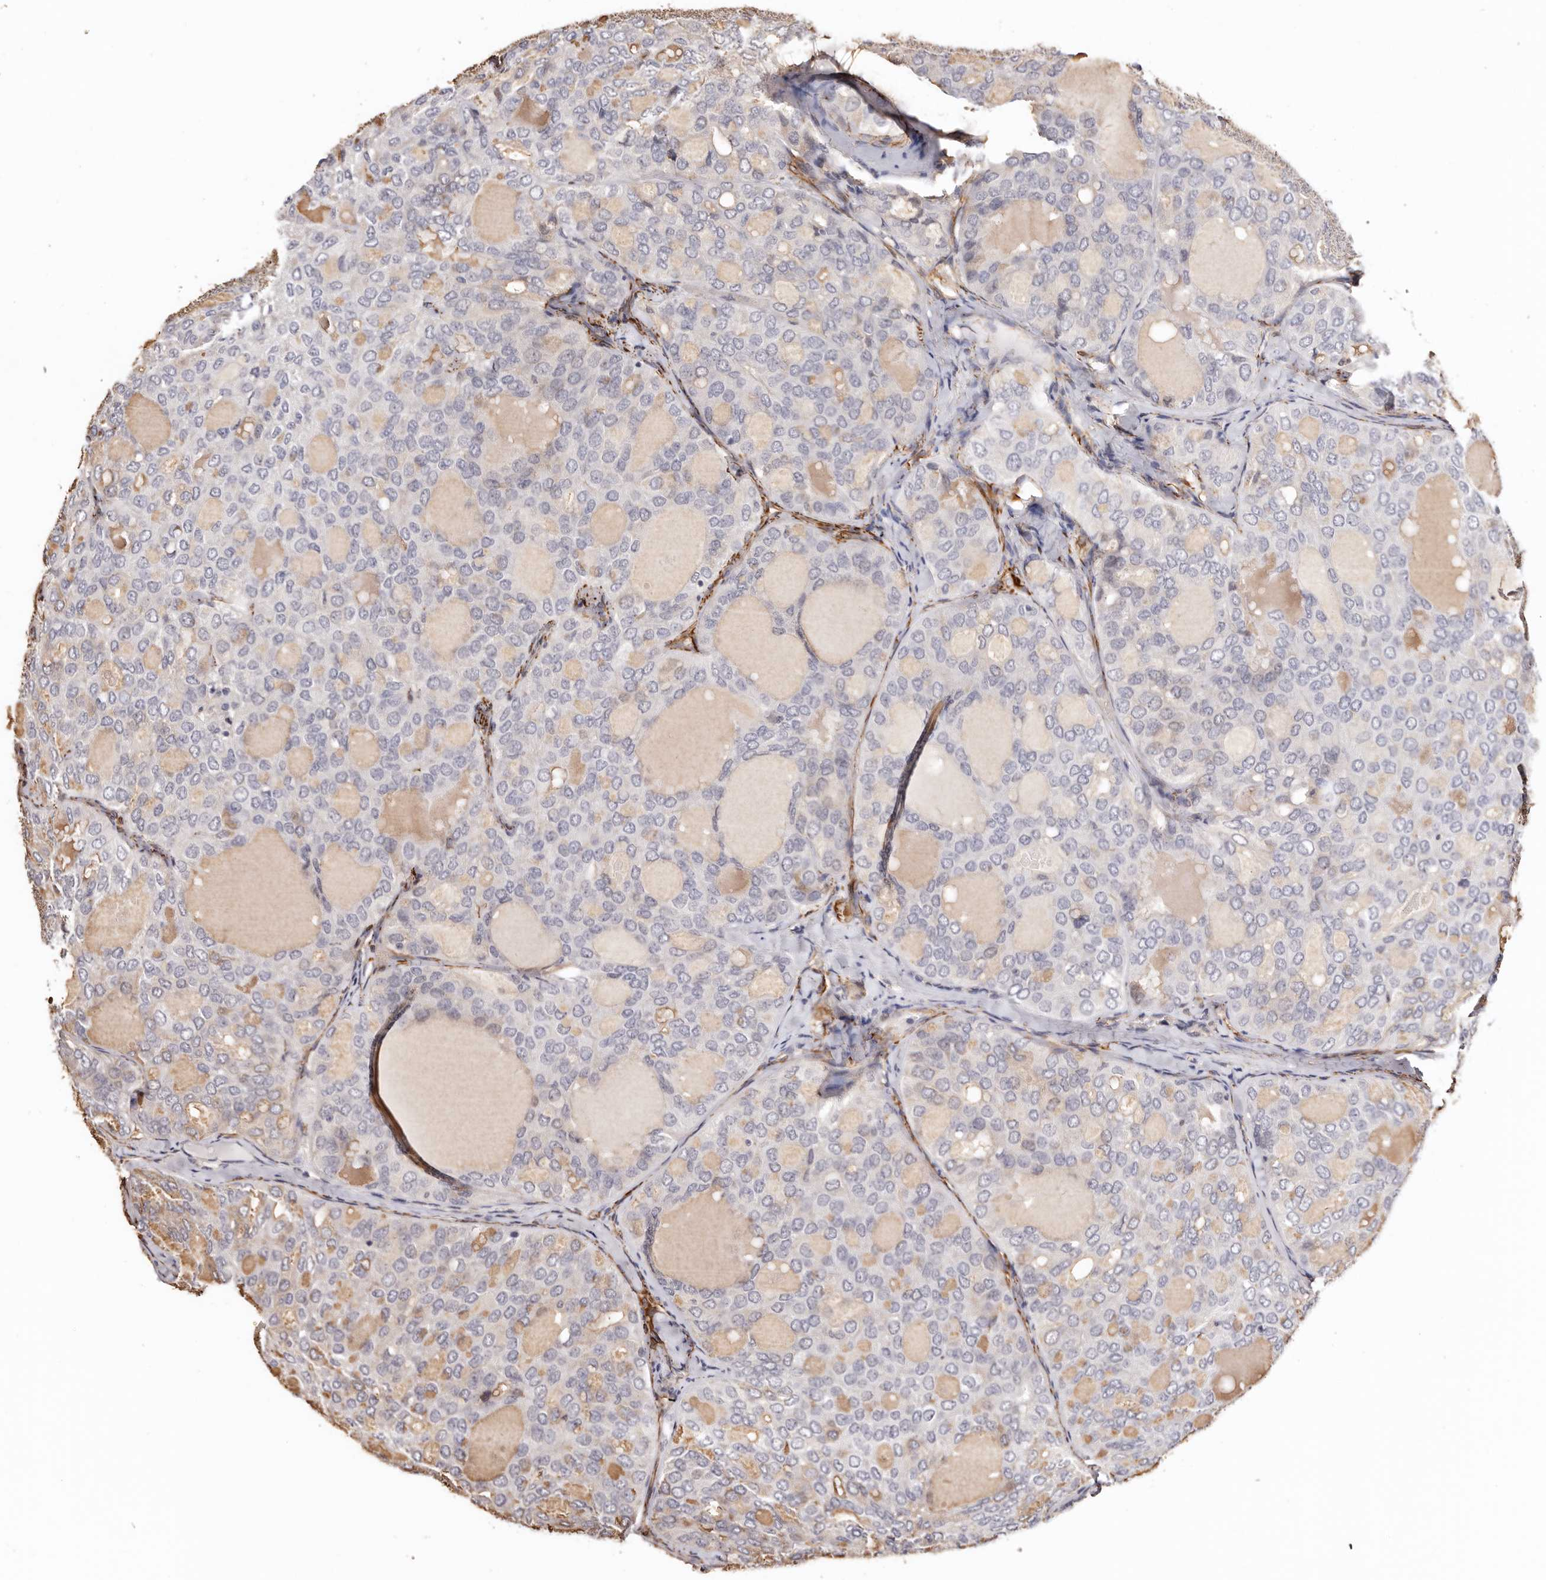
{"staining": {"intensity": "negative", "quantity": "none", "location": "none"}, "tissue": "thyroid cancer", "cell_type": "Tumor cells", "image_type": "cancer", "snomed": [{"axis": "morphology", "description": "Follicular adenoma carcinoma, NOS"}, {"axis": "topography", "description": "Thyroid gland"}], "caption": "A histopathology image of thyroid cancer (follicular adenoma carcinoma) stained for a protein shows no brown staining in tumor cells.", "gene": "ZNF557", "patient": {"sex": "male", "age": 75}}